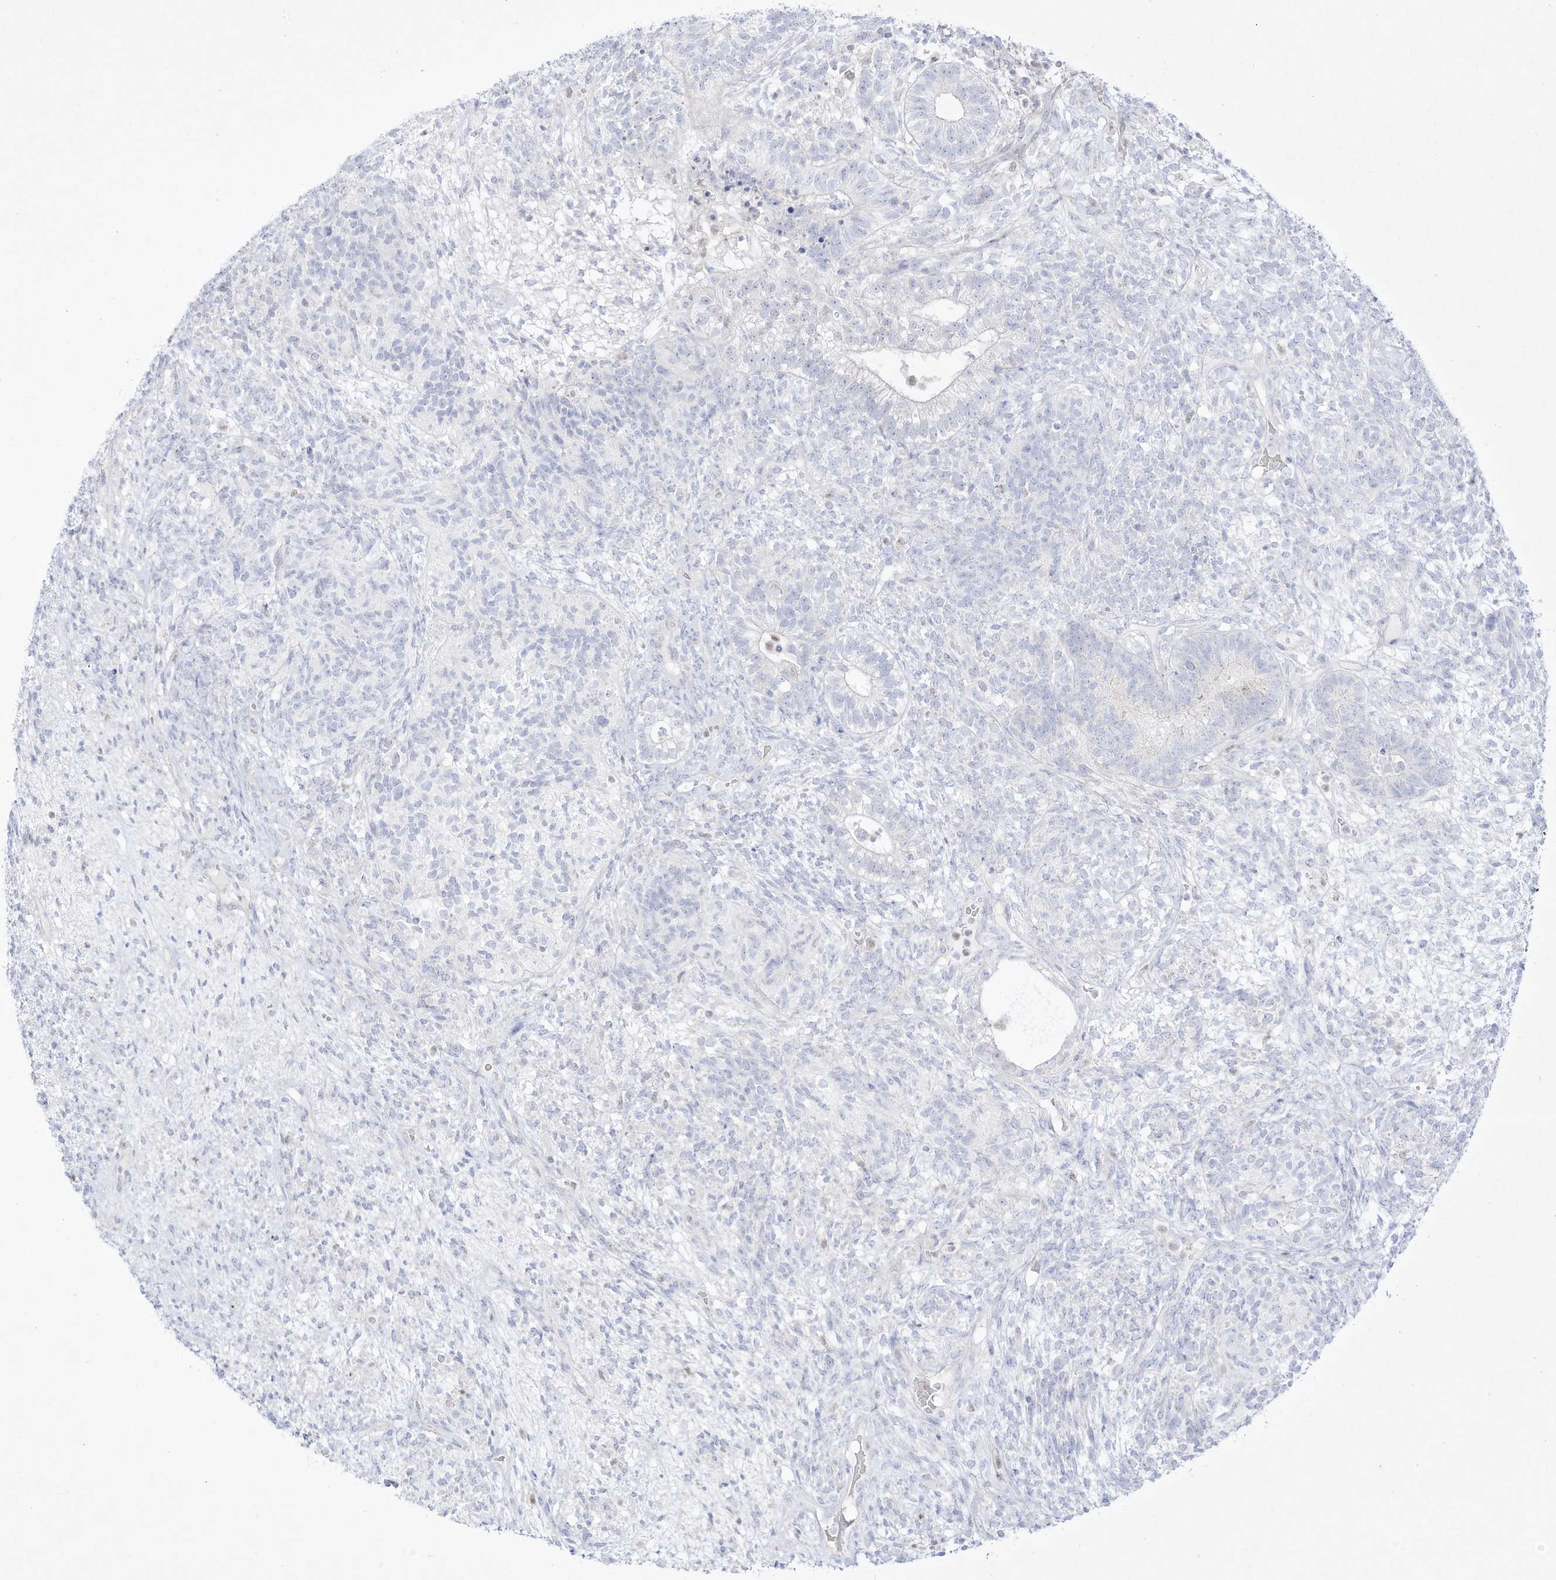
{"staining": {"intensity": "negative", "quantity": "none", "location": "none"}, "tissue": "testis cancer", "cell_type": "Tumor cells", "image_type": "cancer", "snomed": [{"axis": "morphology", "description": "Seminoma, NOS"}, {"axis": "morphology", "description": "Carcinoma, Embryonal, NOS"}, {"axis": "topography", "description": "Testis"}], "caption": "High power microscopy image of an immunohistochemistry histopathology image of embryonal carcinoma (testis), revealing no significant staining in tumor cells.", "gene": "DMKN", "patient": {"sex": "male", "age": 28}}